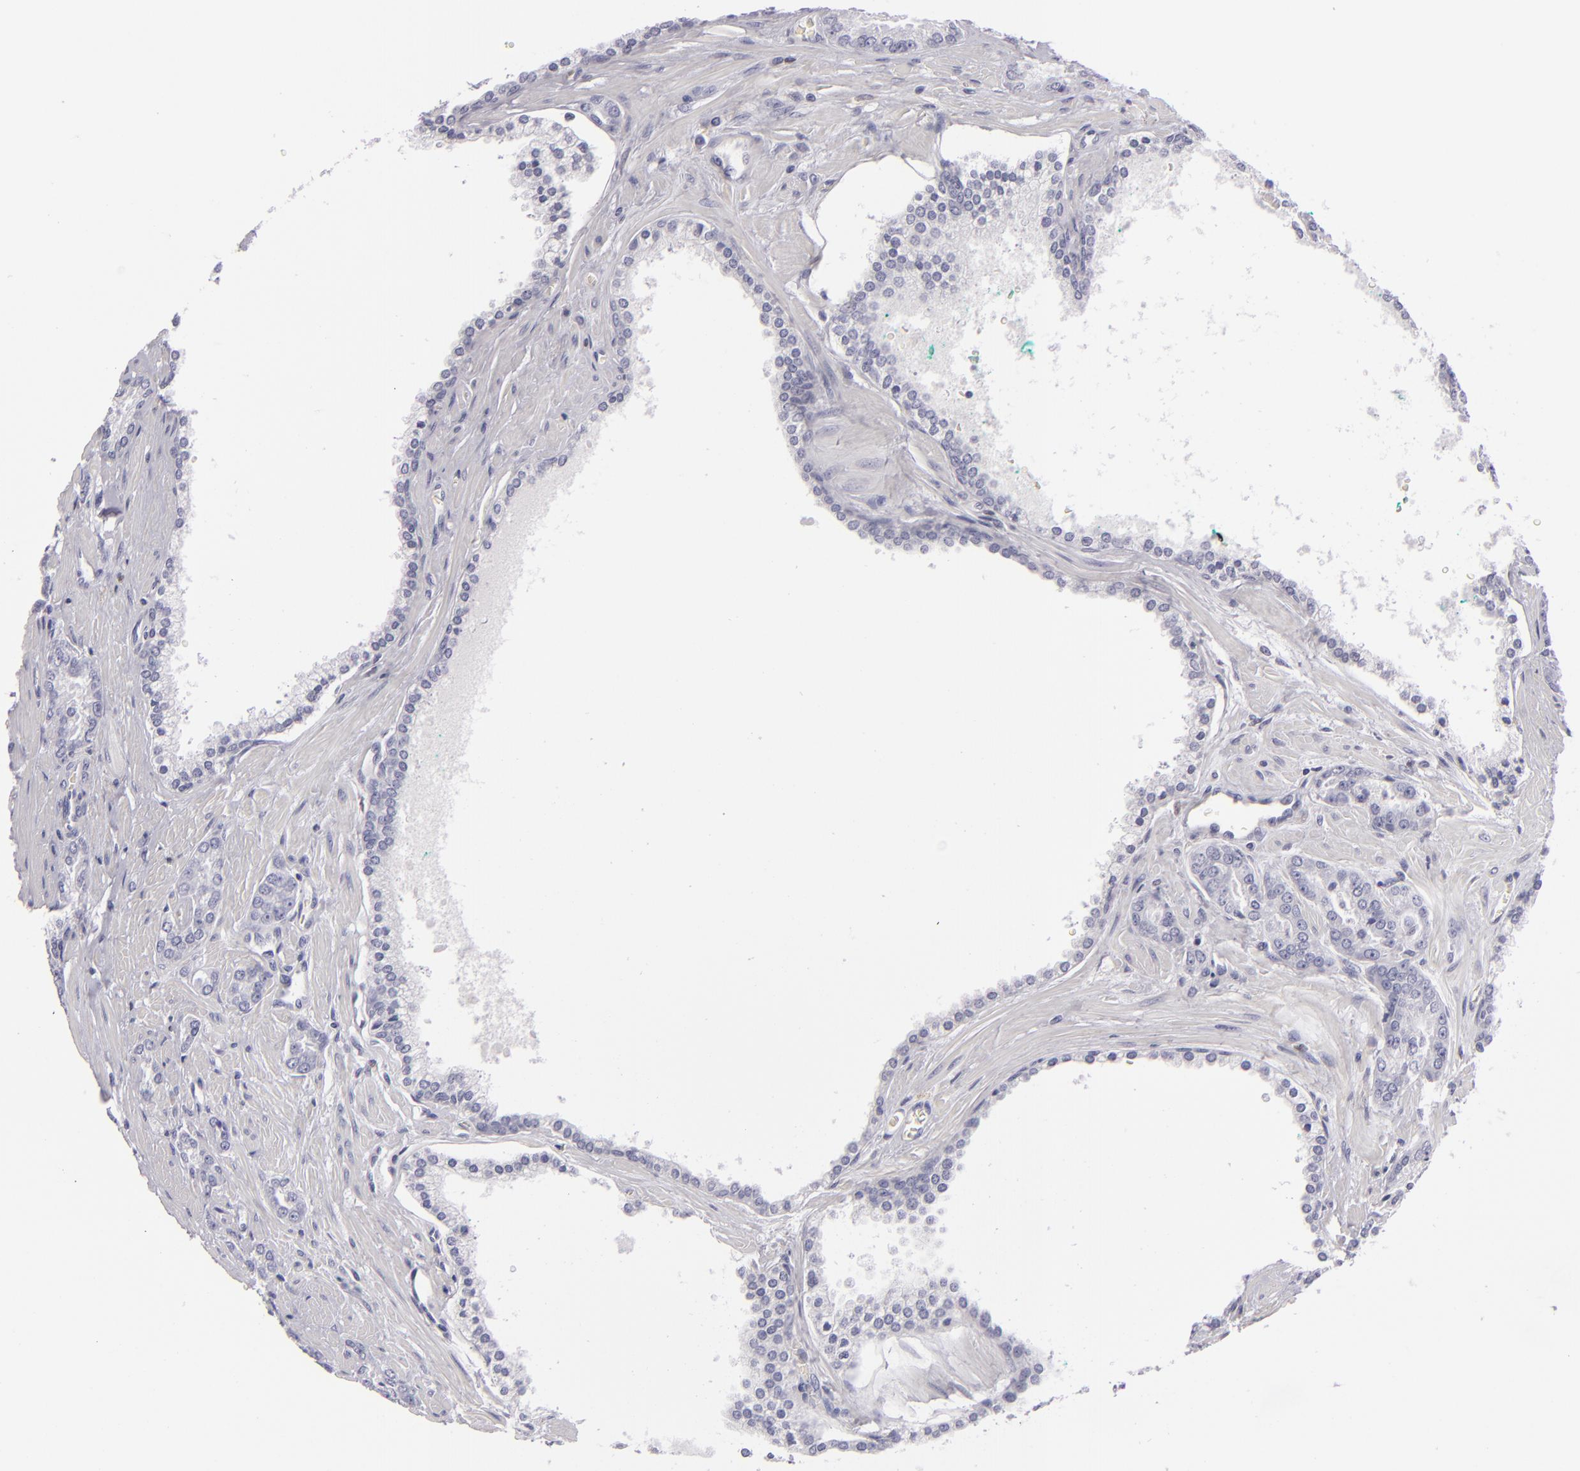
{"staining": {"intensity": "negative", "quantity": "none", "location": "none"}, "tissue": "prostate cancer", "cell_type": "Tumor cells", "image_type": "cancer", "snomed": [{"axis": "morphology", "description": "Adenocarcinoma, High grade"}, {"axis": "topography", "description": "Prostate"}], "caption": "Prostate adenocarcinoma (high-grade) stained for a protein using immunohistochemistry (IHC) demonstrates no staining tumor cells.", "gene": "F13A1", "patient": {"sex": "male", "age": 71}}